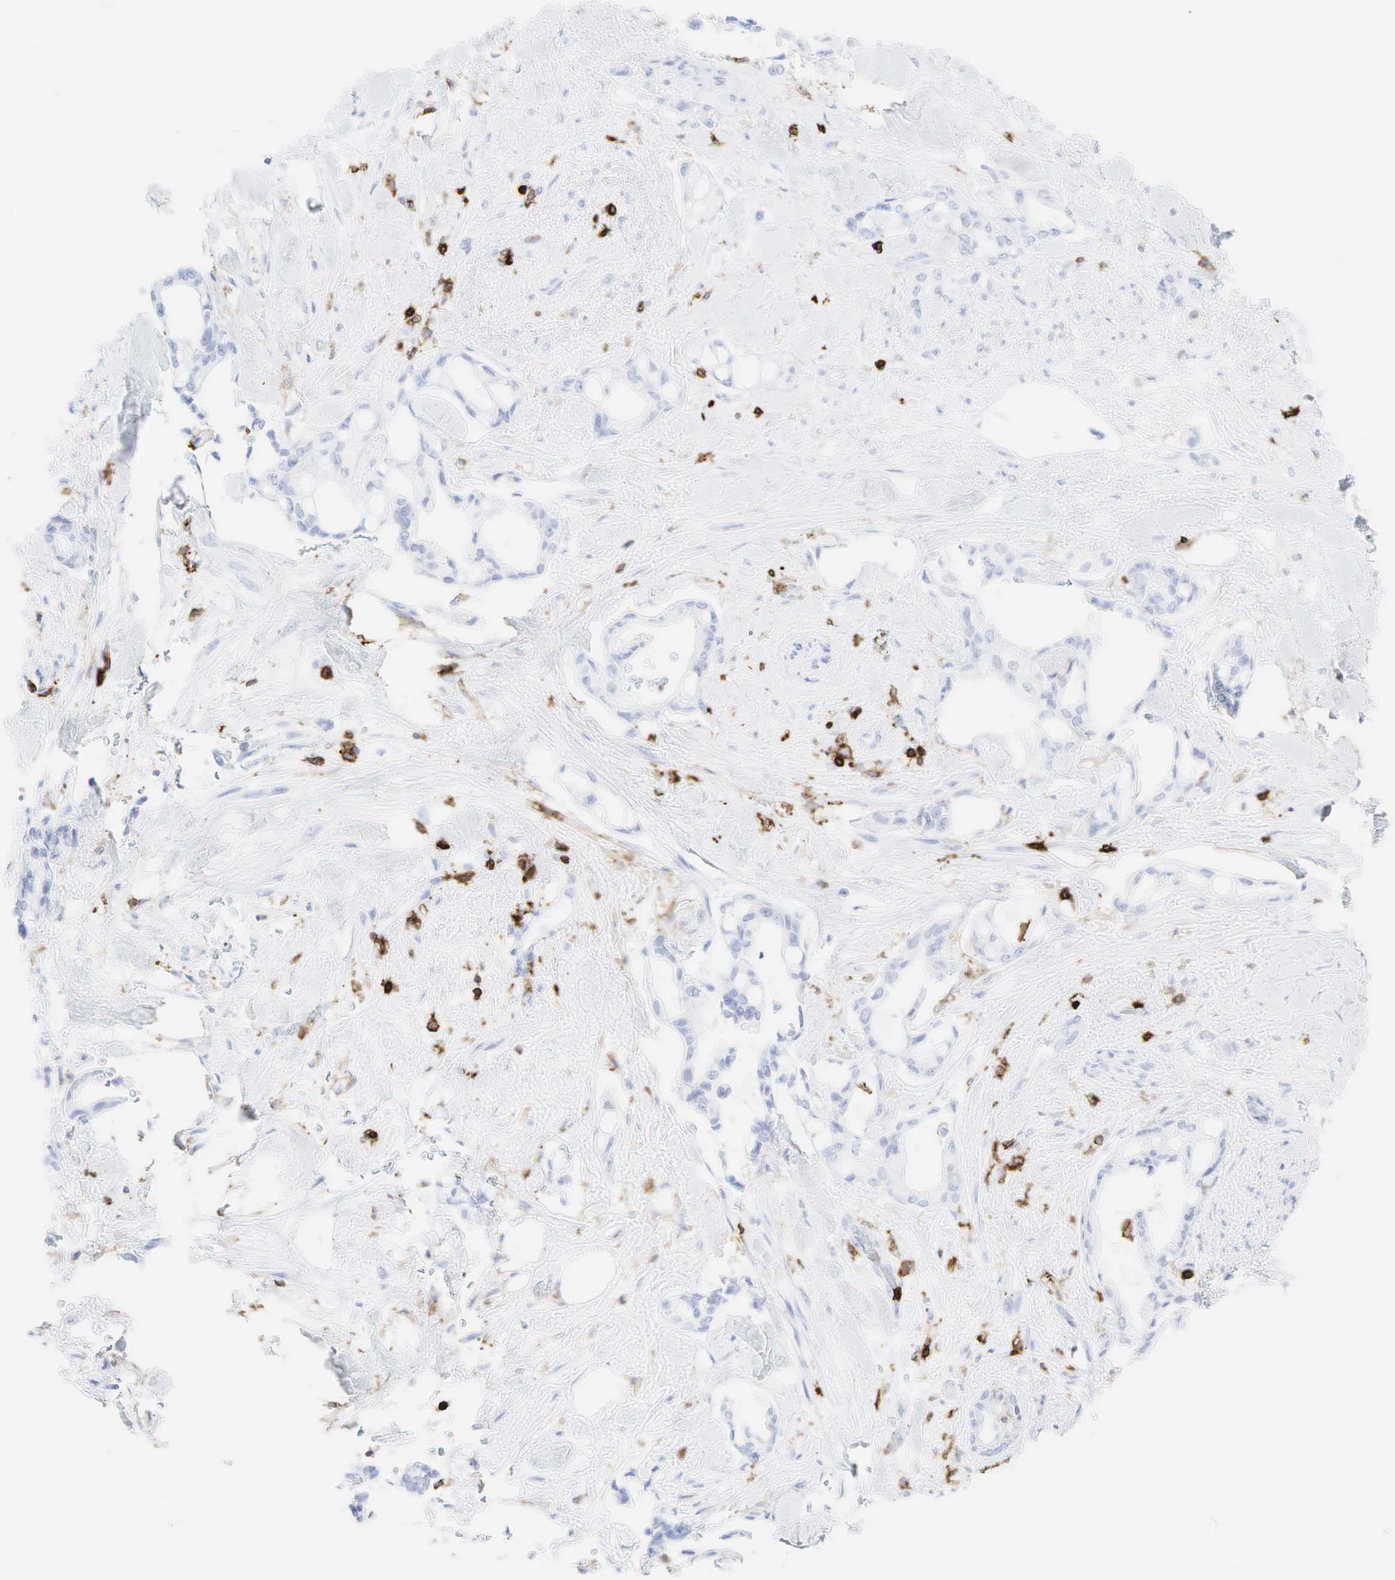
{"staining": {"intensity": "negative", "quantity": "none", "location": "none"}, "tissue": "pancreatic cancer", "cell_type": "Tumor cells", "image_type": "cancer", "snomed": [{"axis": "morphology", "description": "Adenocarcinoma, NOS"}, {"axis": "topography", "description": "Pancreas"}], "caption": "Pancreatic adenocarcinoma stained for a protein using immunohistochemistry (IHC) reveals no staining tumor cells.", "gene": "PTPRC", "patient": {"sex": "female", "age": 70}}